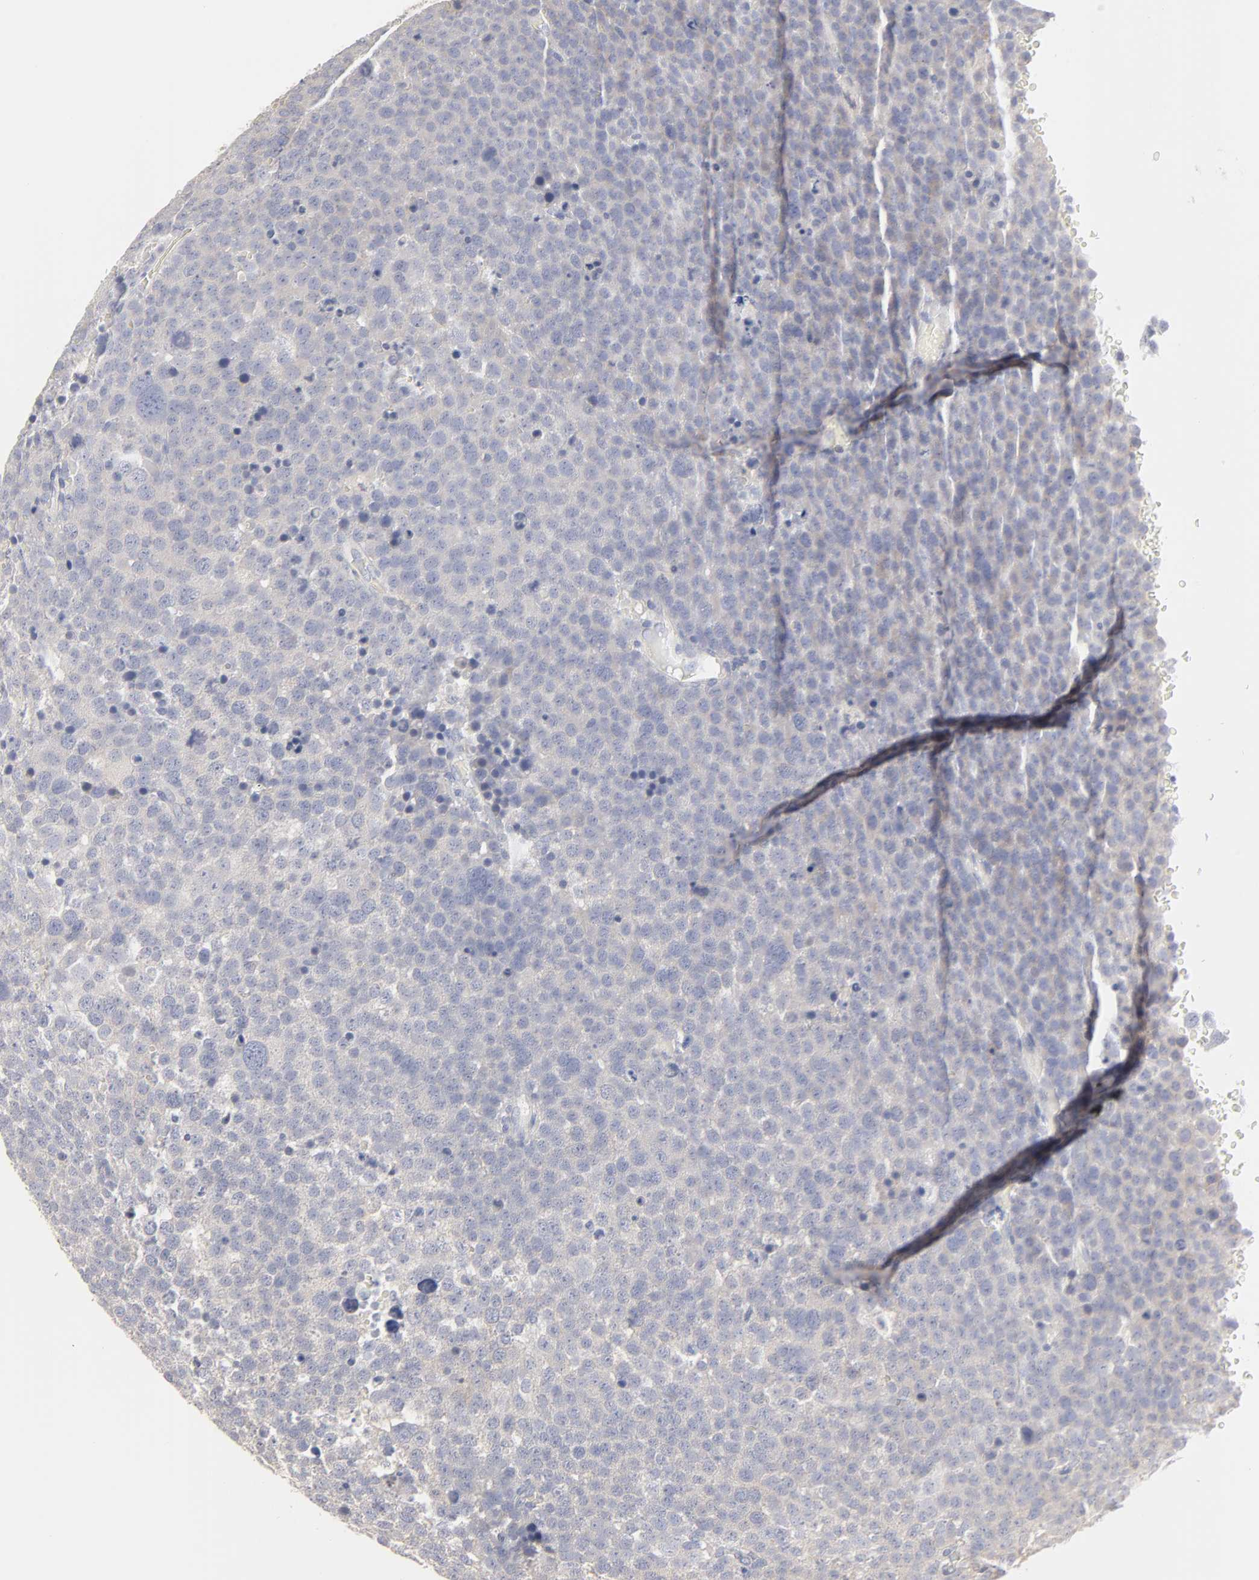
{"staining": {"intensity": "weak", "quantity": ">75%", "location": "cytoplasmic/membranous"}, "tissue": "testis cancer", "cell_type": "Tumor cells", "image_type": "cancer", "snomed": [{"axis": "morphology", "description": "Seminoma, NOS"}, {"axis": "topography", "description": "Testis"}], "caption": "DAB immunohistochemical staining of human seminoma (testis) reveals weak cytoplasmic/membranous protein staining in about >75% of tumor cells.", "gene": "DNAL4", "patient": {"sex": "male", "age": 71}}